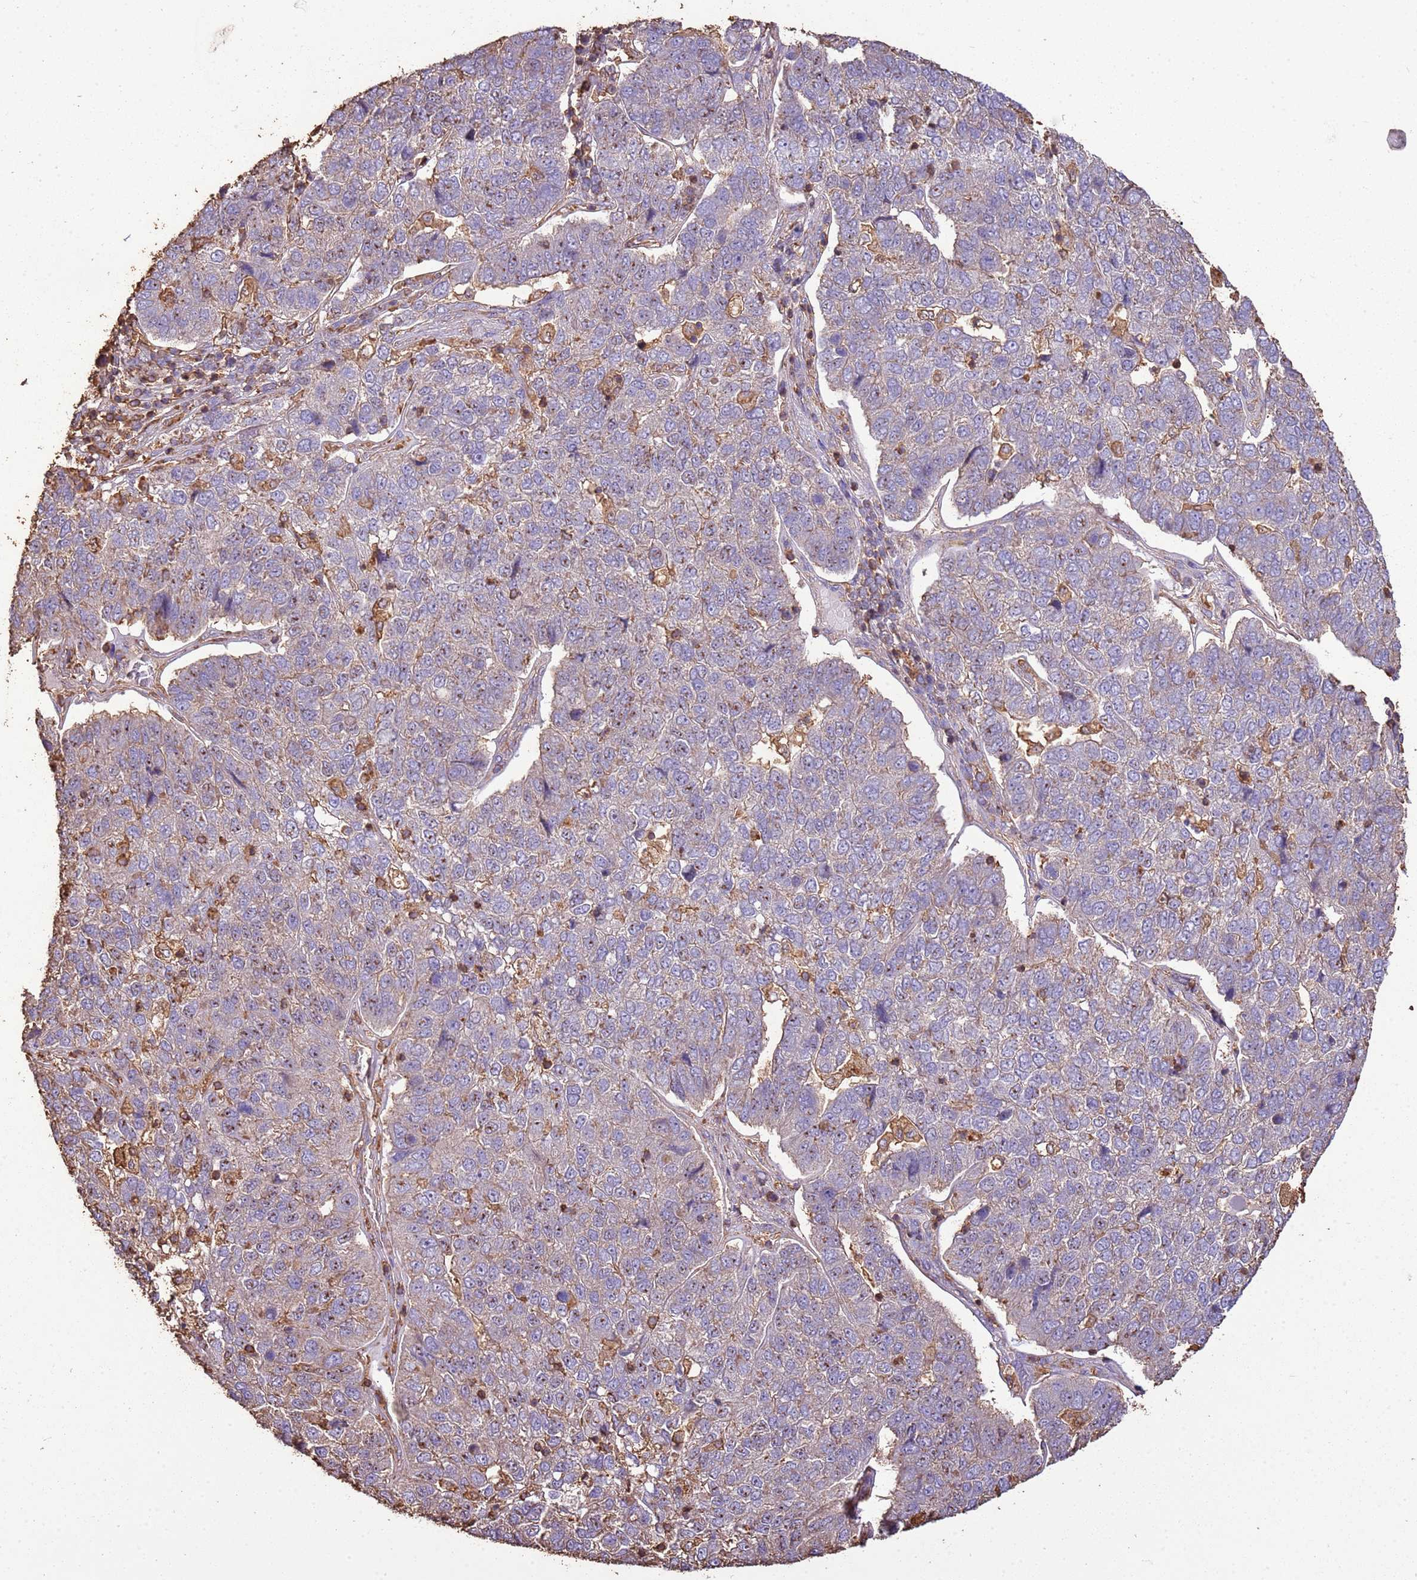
{"staining": {"intensity": "weak", "quantity": "<25%", "location": "cytoplasmic/membranous"}, "tissue": "pancreatic cancer", "cell_type": "Tumor cells", "image_type": "cancer", "snomed": [{"axis": "morphology", "description": "Adenocarcinoma, NOS"}, {"axis": "topography", "description": "Pancreas"}], "caption": "A high-resolution micrograph shows immunohistochemistry staining of pancreatic adenocarcinoma, which shows no significant positivity in tumor cells.", "gene": "ARL10", "patient": {"sex": "female", "age": 61}}